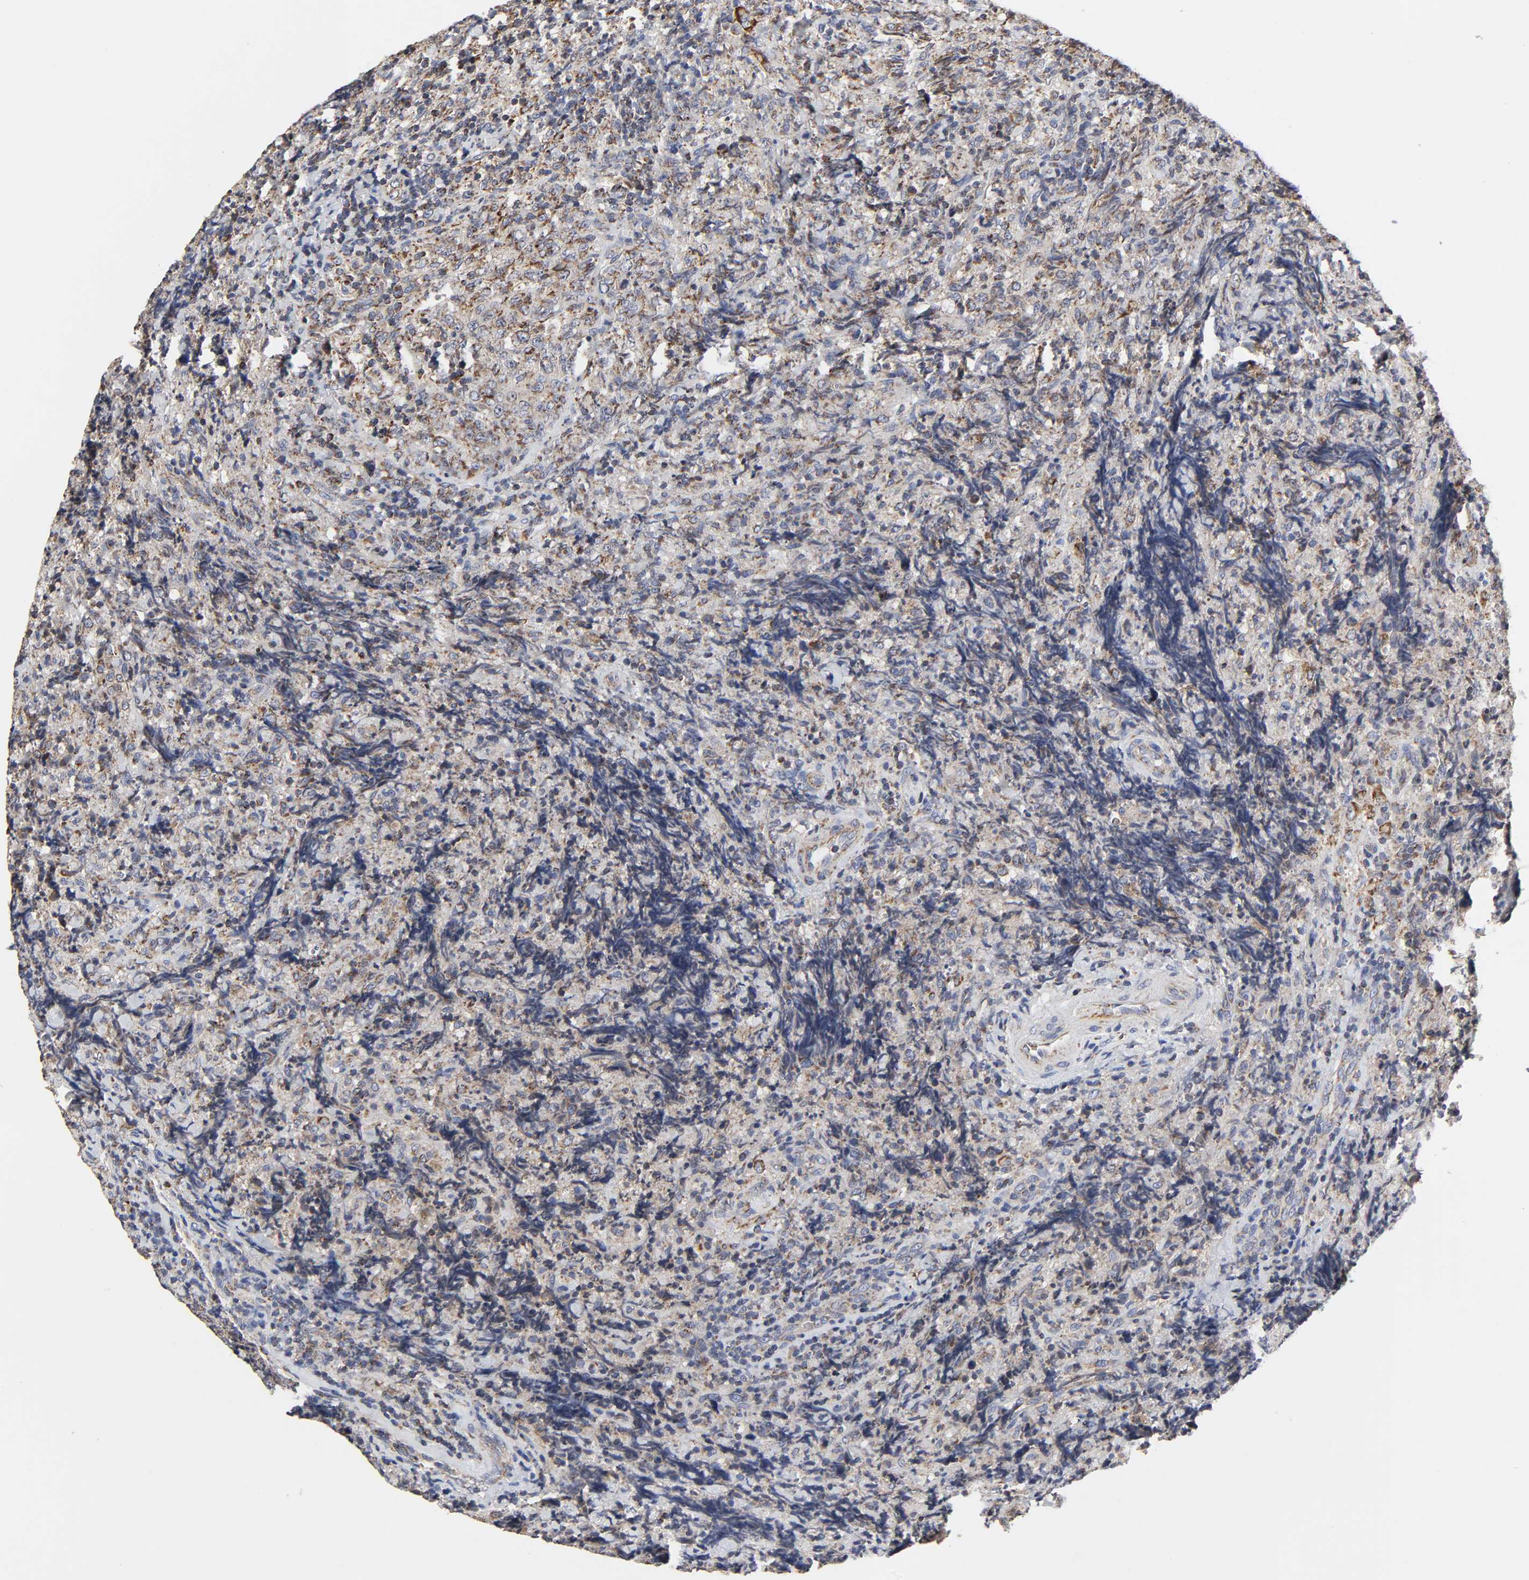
{"staining": {"intensity": "weak", "quantity": "25%-75%", "location": "cytoplasmic/membranous"}, "tissue": "lymphoma", "cell_type": "Tumor cells", "image_type": "cancer", "snomed": [{"axis": "morphology", "description": "Malignant lymphoma, non-Hodgkin's type, High grade"}, {"axis": "topography", "description": "Tonsil"}], "caption": "IHC (DAB) staining of lymphoma exhibits weak cytoplasmic/membranous protein expression in approximately 25%-75% of tumor cells.", "gene": "COX6B1", "patient": {"sex": "female", "age": 36}}